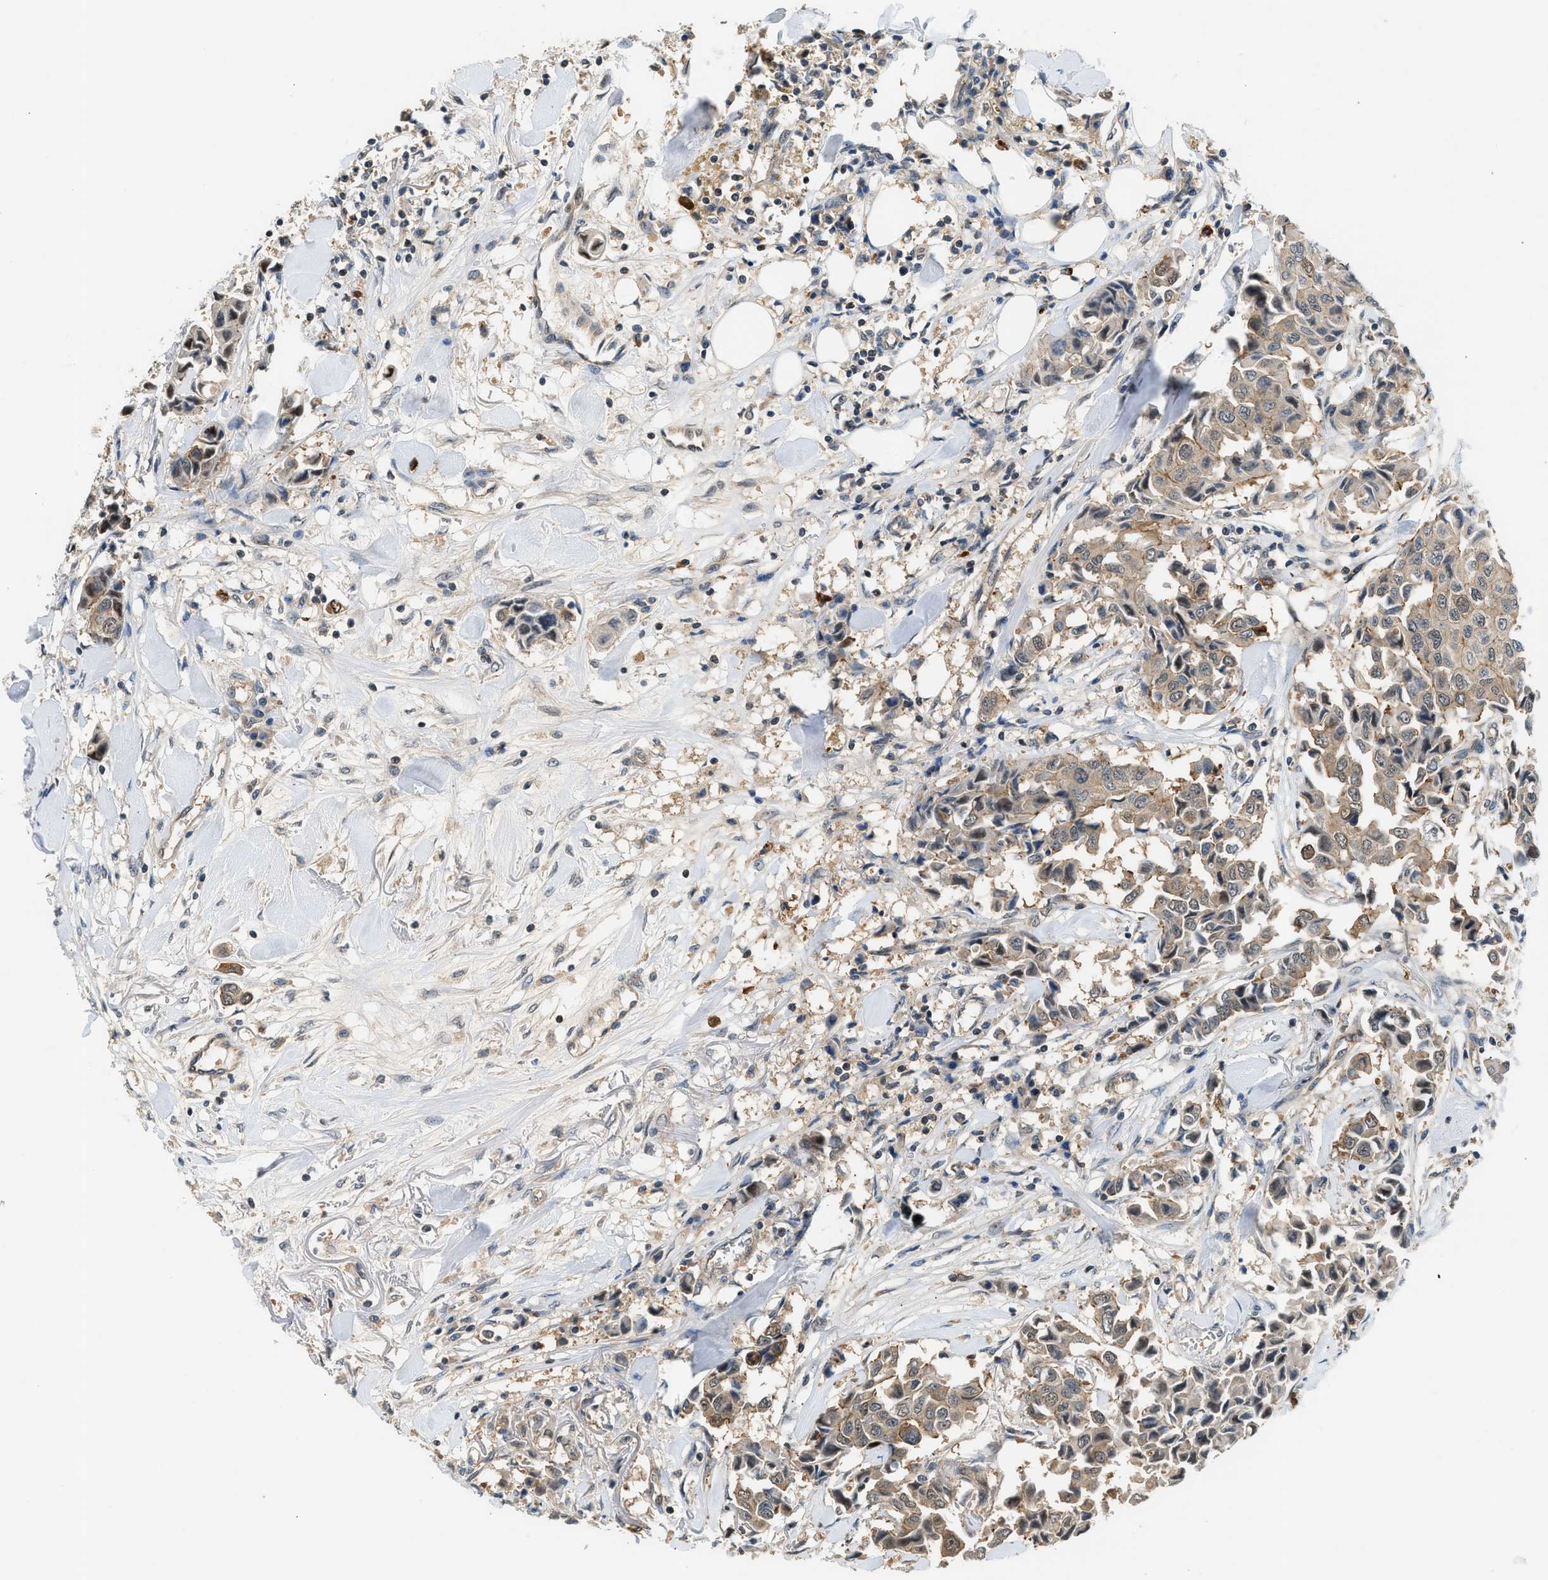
{"staining": {"intensity": "weak", "quantity": ">75%", "location": "cytoplasmic/membranous"}, "tissue": "breast cancer", "cell_type": "Tumor cells", "image_type": "cancer", "snomed": [{"axis": "morphology", "description": "Duct carcinoma"}, {"axis": "topography", "description": "Breast"}], "caption": "Immunohistochemistry histopathology image of neoplastic tissue: breast invasive ductal carcinoma stained using IHC reveals low levels of weak protein expression localized specifically in the cytoplasmic/membranous of tumor cells, appearing as a cytoplasmic/membranous brown color.", "gene": "CBLB", "patient": {"sex": "female", "age": 80}}